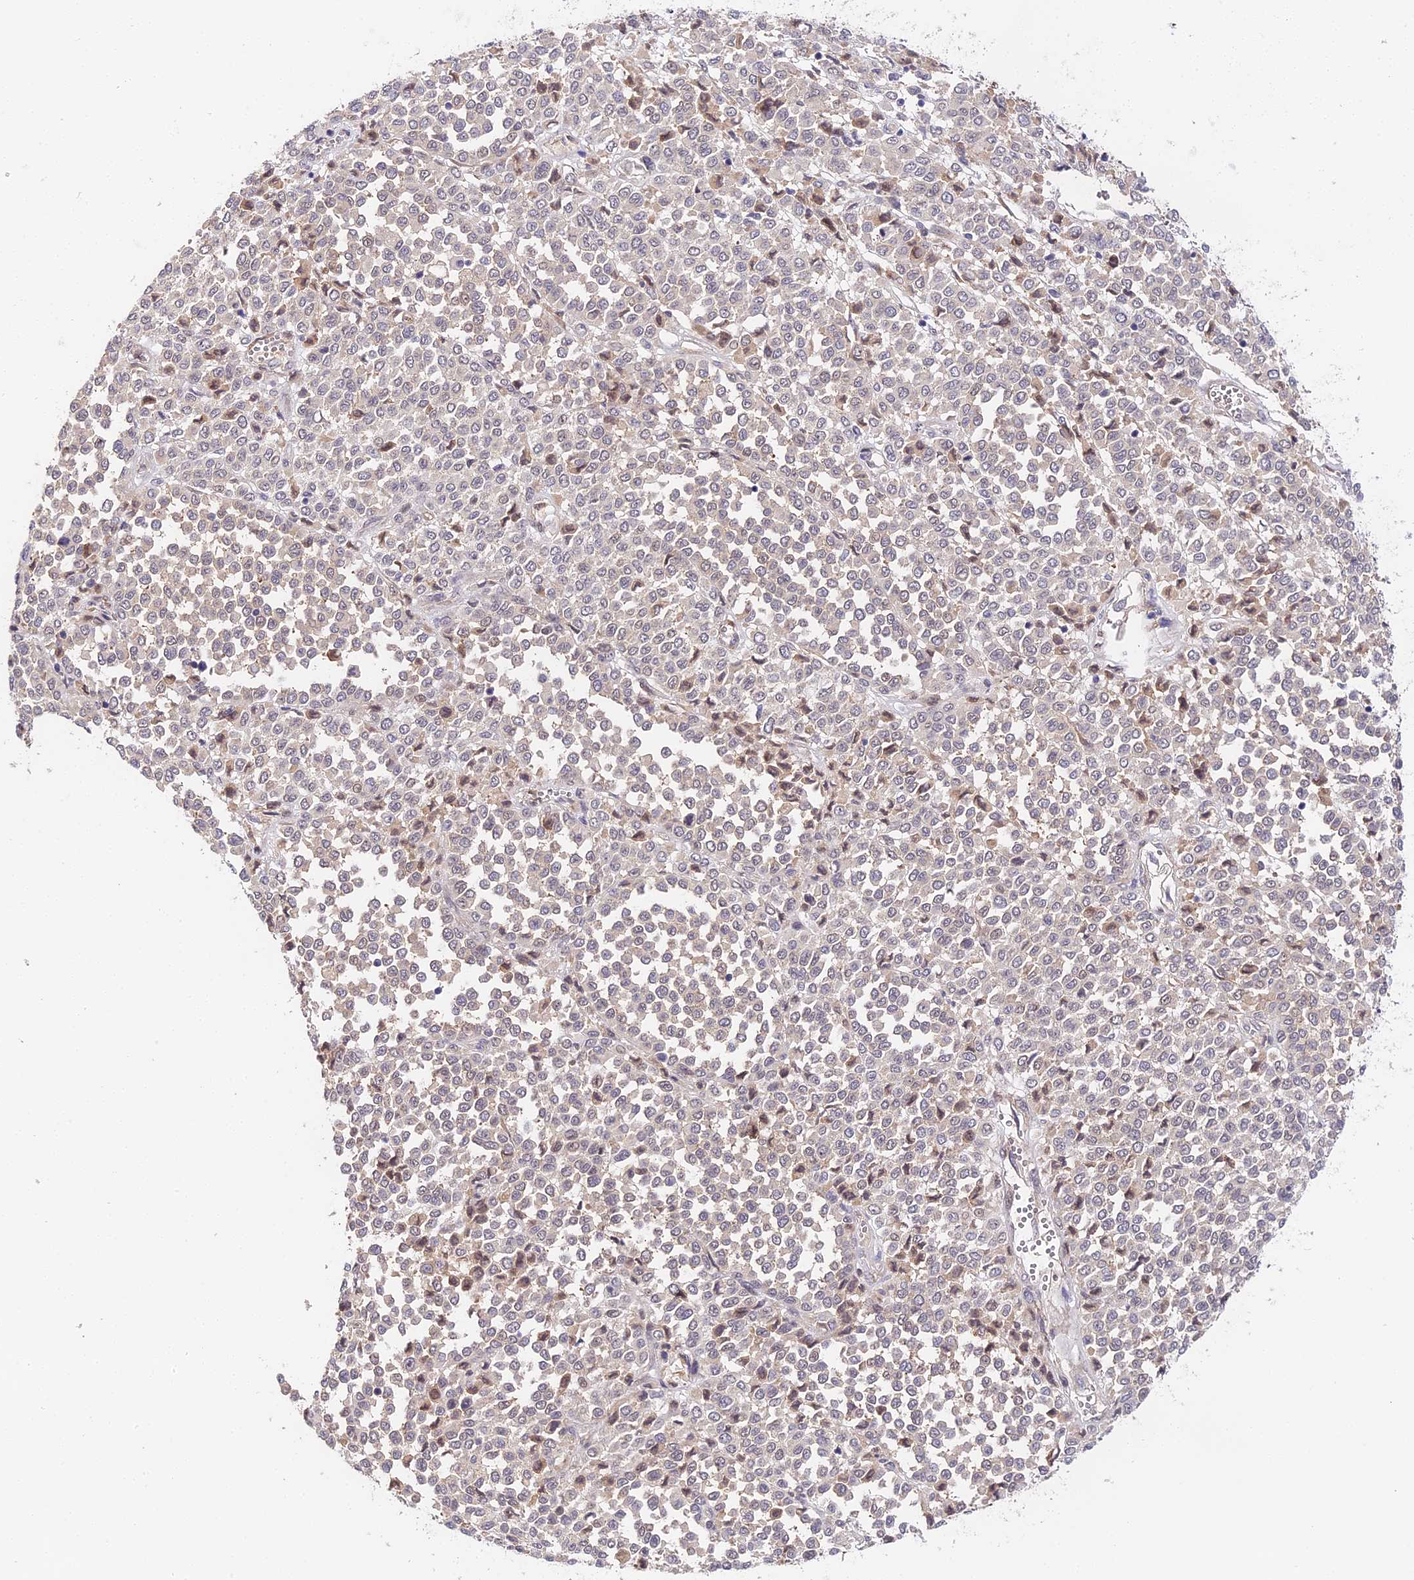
{"staining": {"intensity": "negative", "quantity": "none", "location": "none"}, "tissue": "melanoma", "cell_type": "Tumor cells", "image_type": "cancer", "snomed": [{"axis": "morphology", "description": "Malignant melanoma, Metastatic site"}, {"axis": "topography", "description": "Pancreas"}], "caption": "Micrograph shows no significant protein expression in tumor cells of malignant melanoma (metastatic site).", "gene": "IMPACT", "patient": {"sex": "female", "age": 30}}